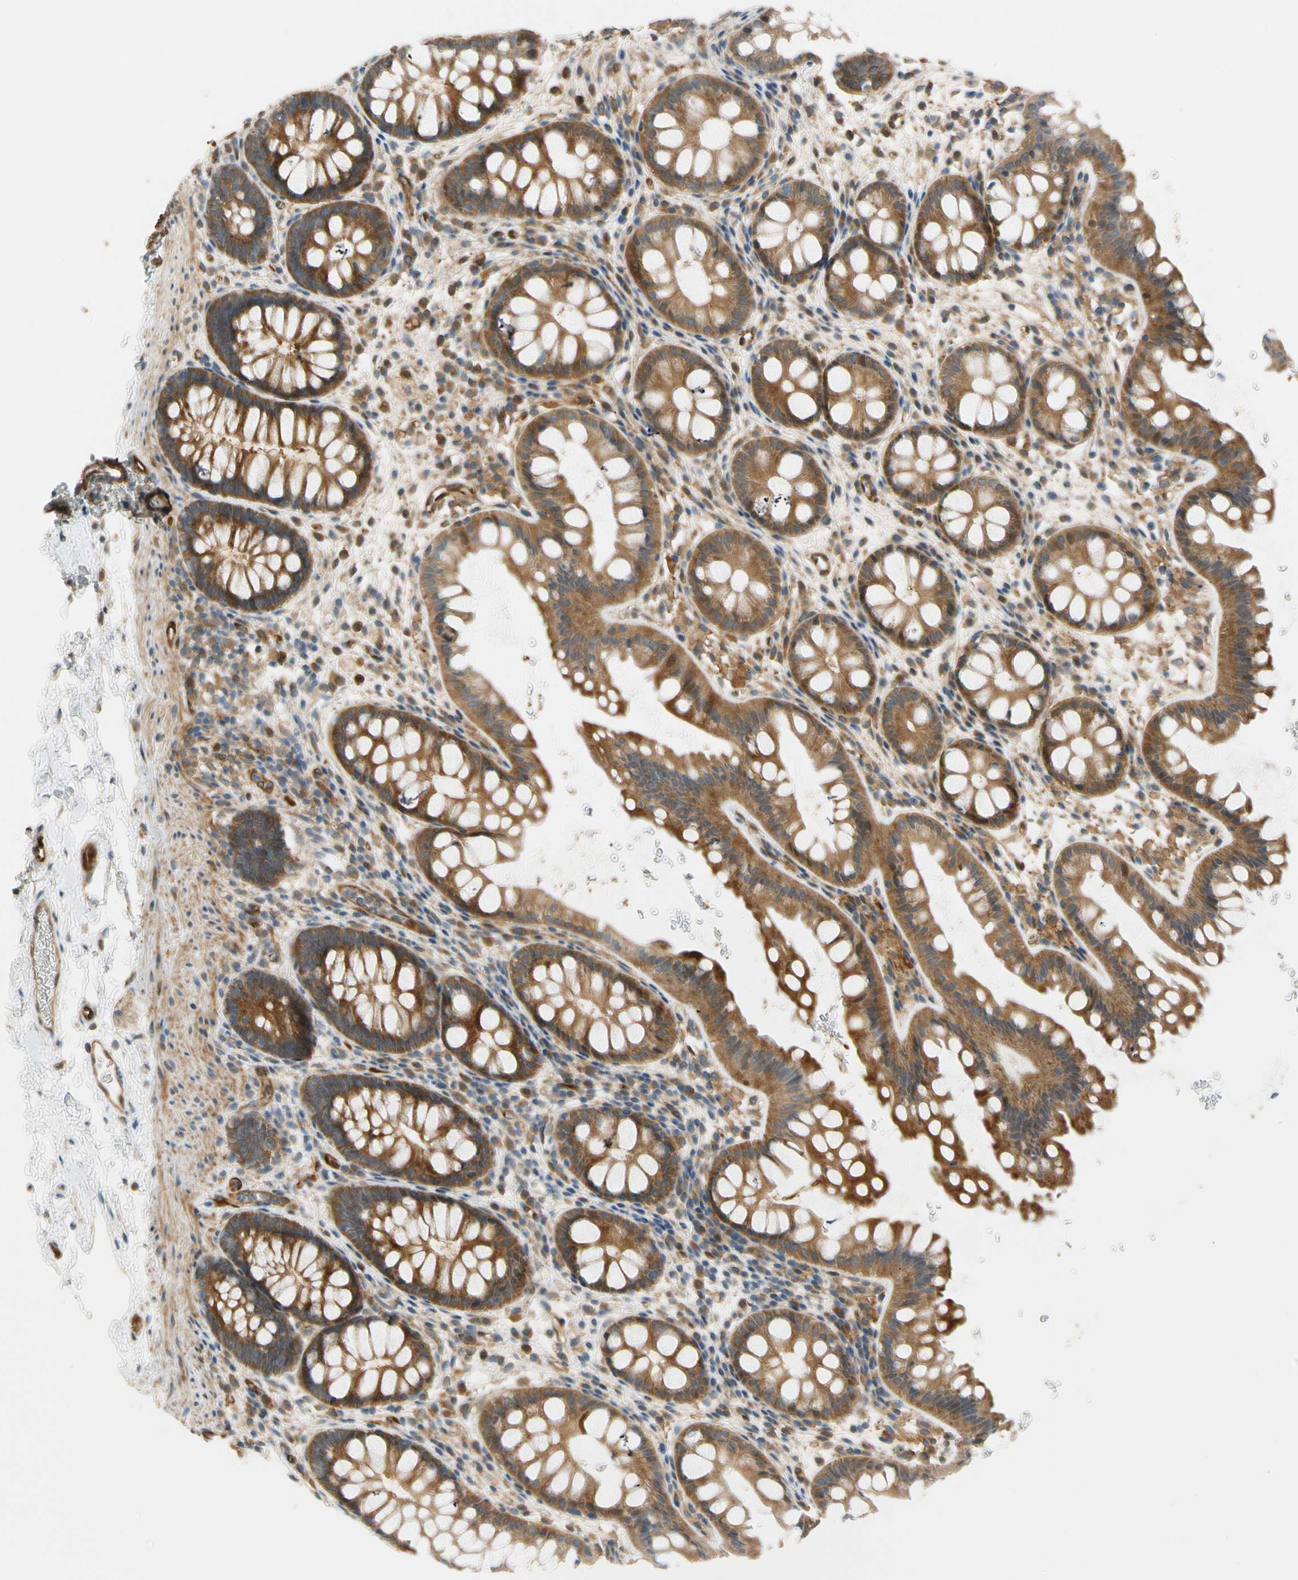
{"staining": {"intensity": "strong", "quantity": ">75%", "location": "cytoplasmic/membranous"}, "tissue": "rectum", "cell_type": "Glandular cells", "image_type": "normal", "snomed": [{"axis": "morphology", "description": "Normal tissue, NOS"}, {"axis": "topography", "description": "Rectum"}], "caption": "Immunohistochemistry (DAB) staining of unremarkable human rectum demonstrates strong cytoplasmic/membranous protein positivity in about >75% of glandular cells. The staining was performed using DAB (3,3'-diaminobenzidine), with brown indicating positive protein expression. Nuclei are stained blue with hematoxylin.", "gene": "PARP14", "patient": {"sex": "female", "age": 24}}